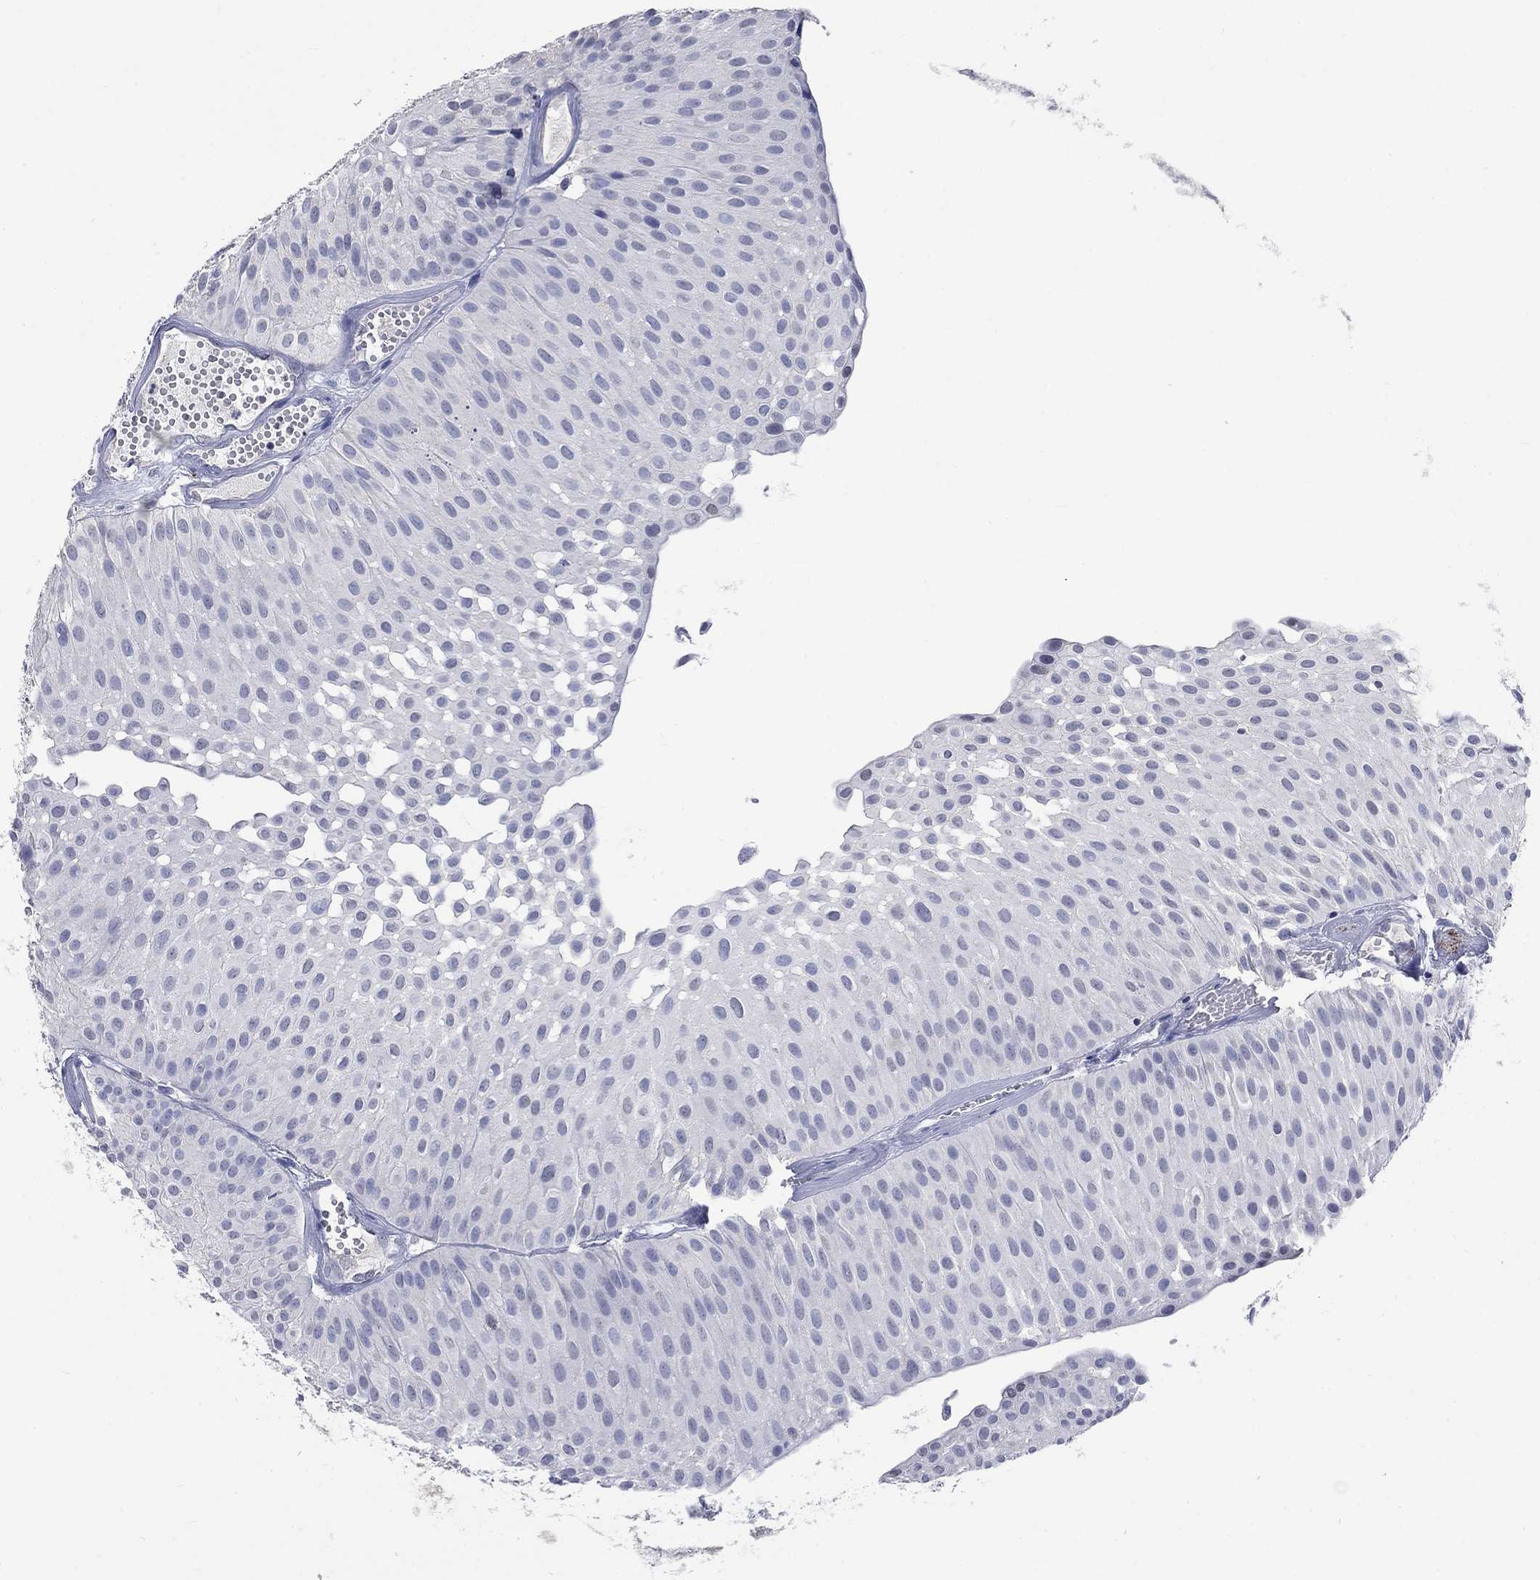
{"staining": {"intensity": "negative", "quantity": "none", "location": "none"}, "tissue": "urothelial cancer", "cell_type": "Tumor cells", "image_type": "cancer", "snomed": [{"axis": "morphology", "description": "Urothelial carcinoma, Low grade"}, {"axis": "topography", "description": "Urinary bladder"}], "caption": "Urothelial cancer was stained to show a protein in brown. There is no significant staining in tumor cells. Brightfield microscopy of IHC stained with DAB (brown) and hematoxylin (blue), captured at high magnification.", "gene": "ZBTB18", "patient": {"sex": "male", "age": 64}}